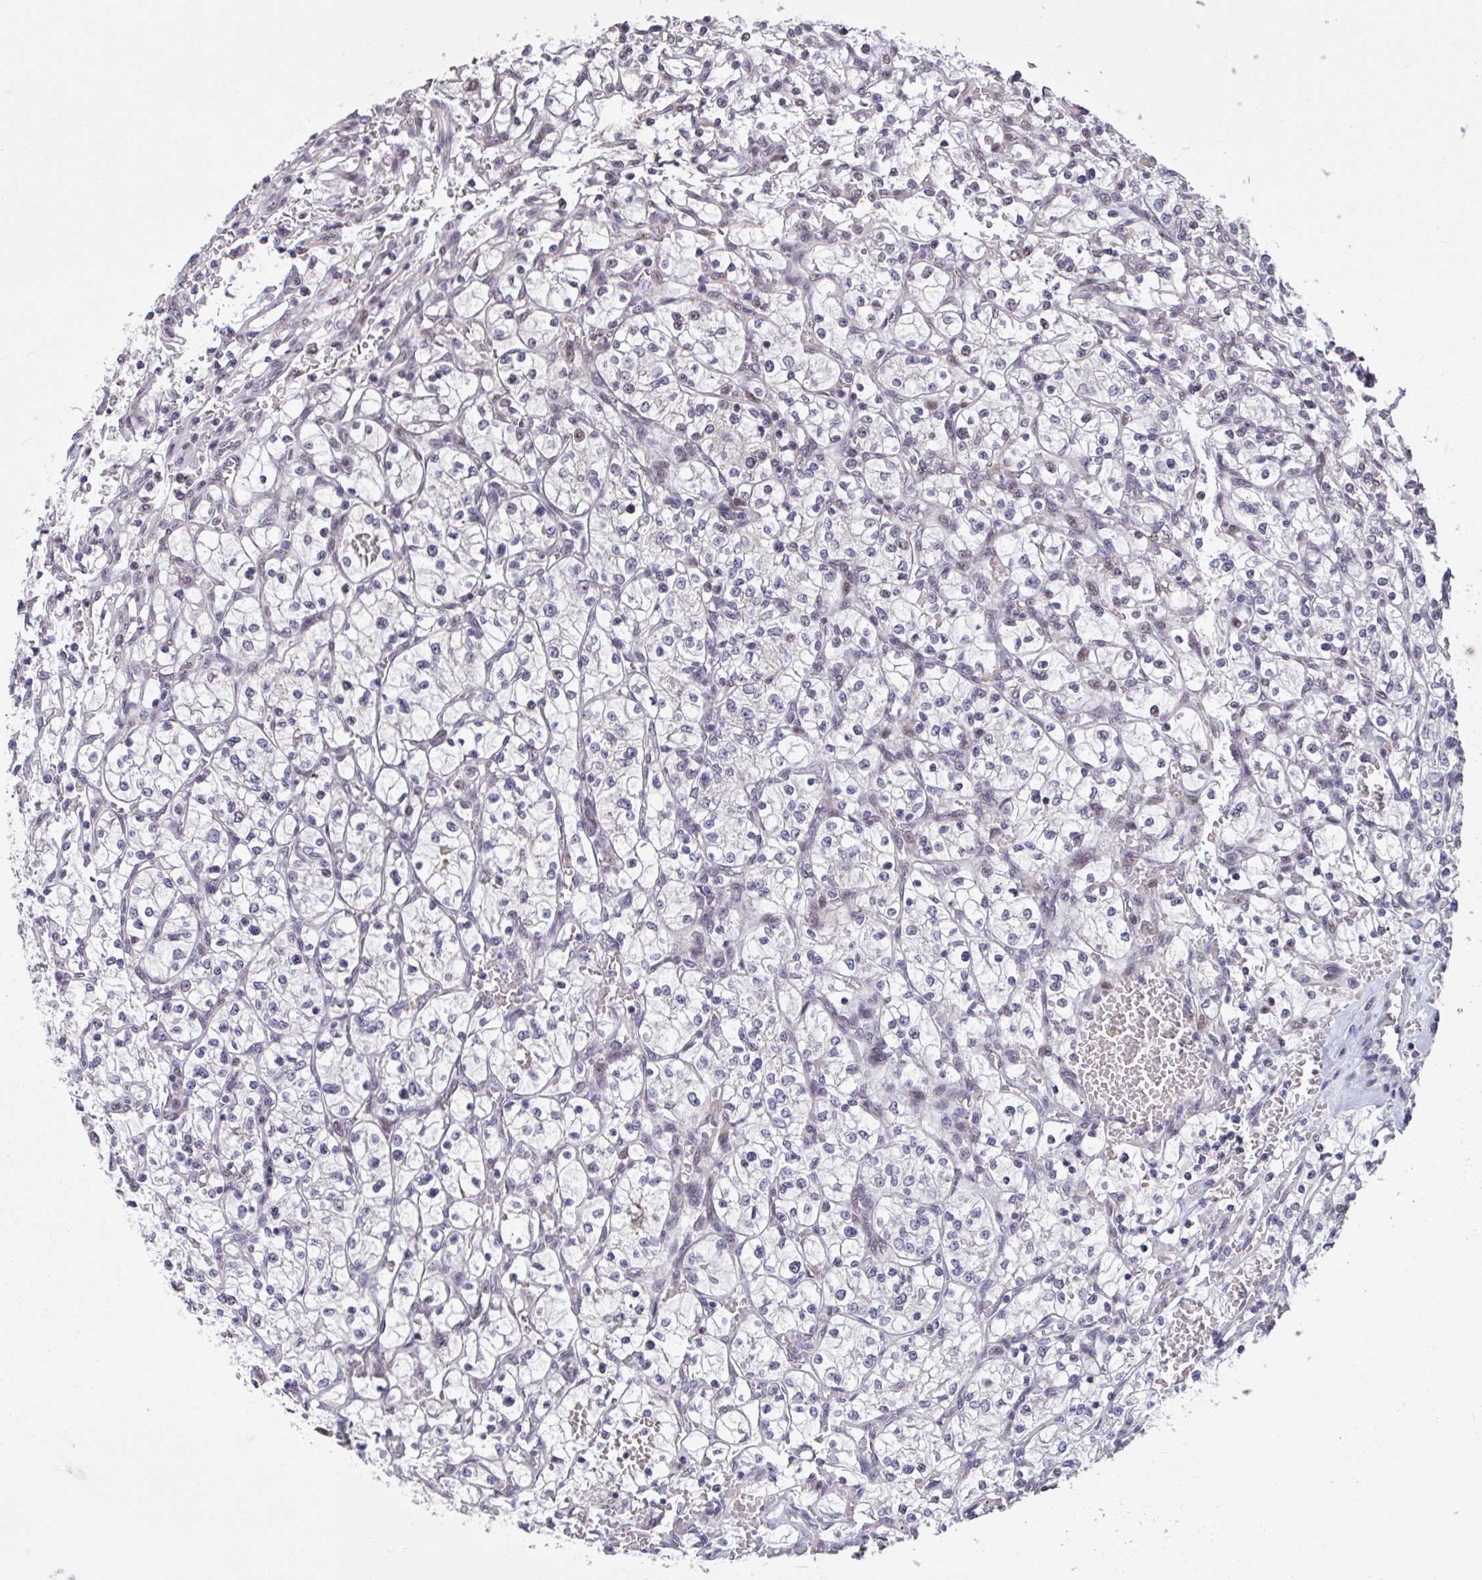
{"staining": {"intensity": "negative", "quantity": "none", "location": "none"}, "tissue": "renal cancer", "cell_type": "Tumor cells", "image_type": "cancer", "snomed": [{"axis": "morphology", "description": "Adenocarcinoma, NOS"}, {"axis": "topography", "description": "Kidney"}], "caption": "This is an immunohistochemistry (IHC) histopathology image of human adenocarcinoma (renal). There is no positivity in tumor cells.", "gene": "ZNF414", "patient": {"sex": "female", "age": 64}}